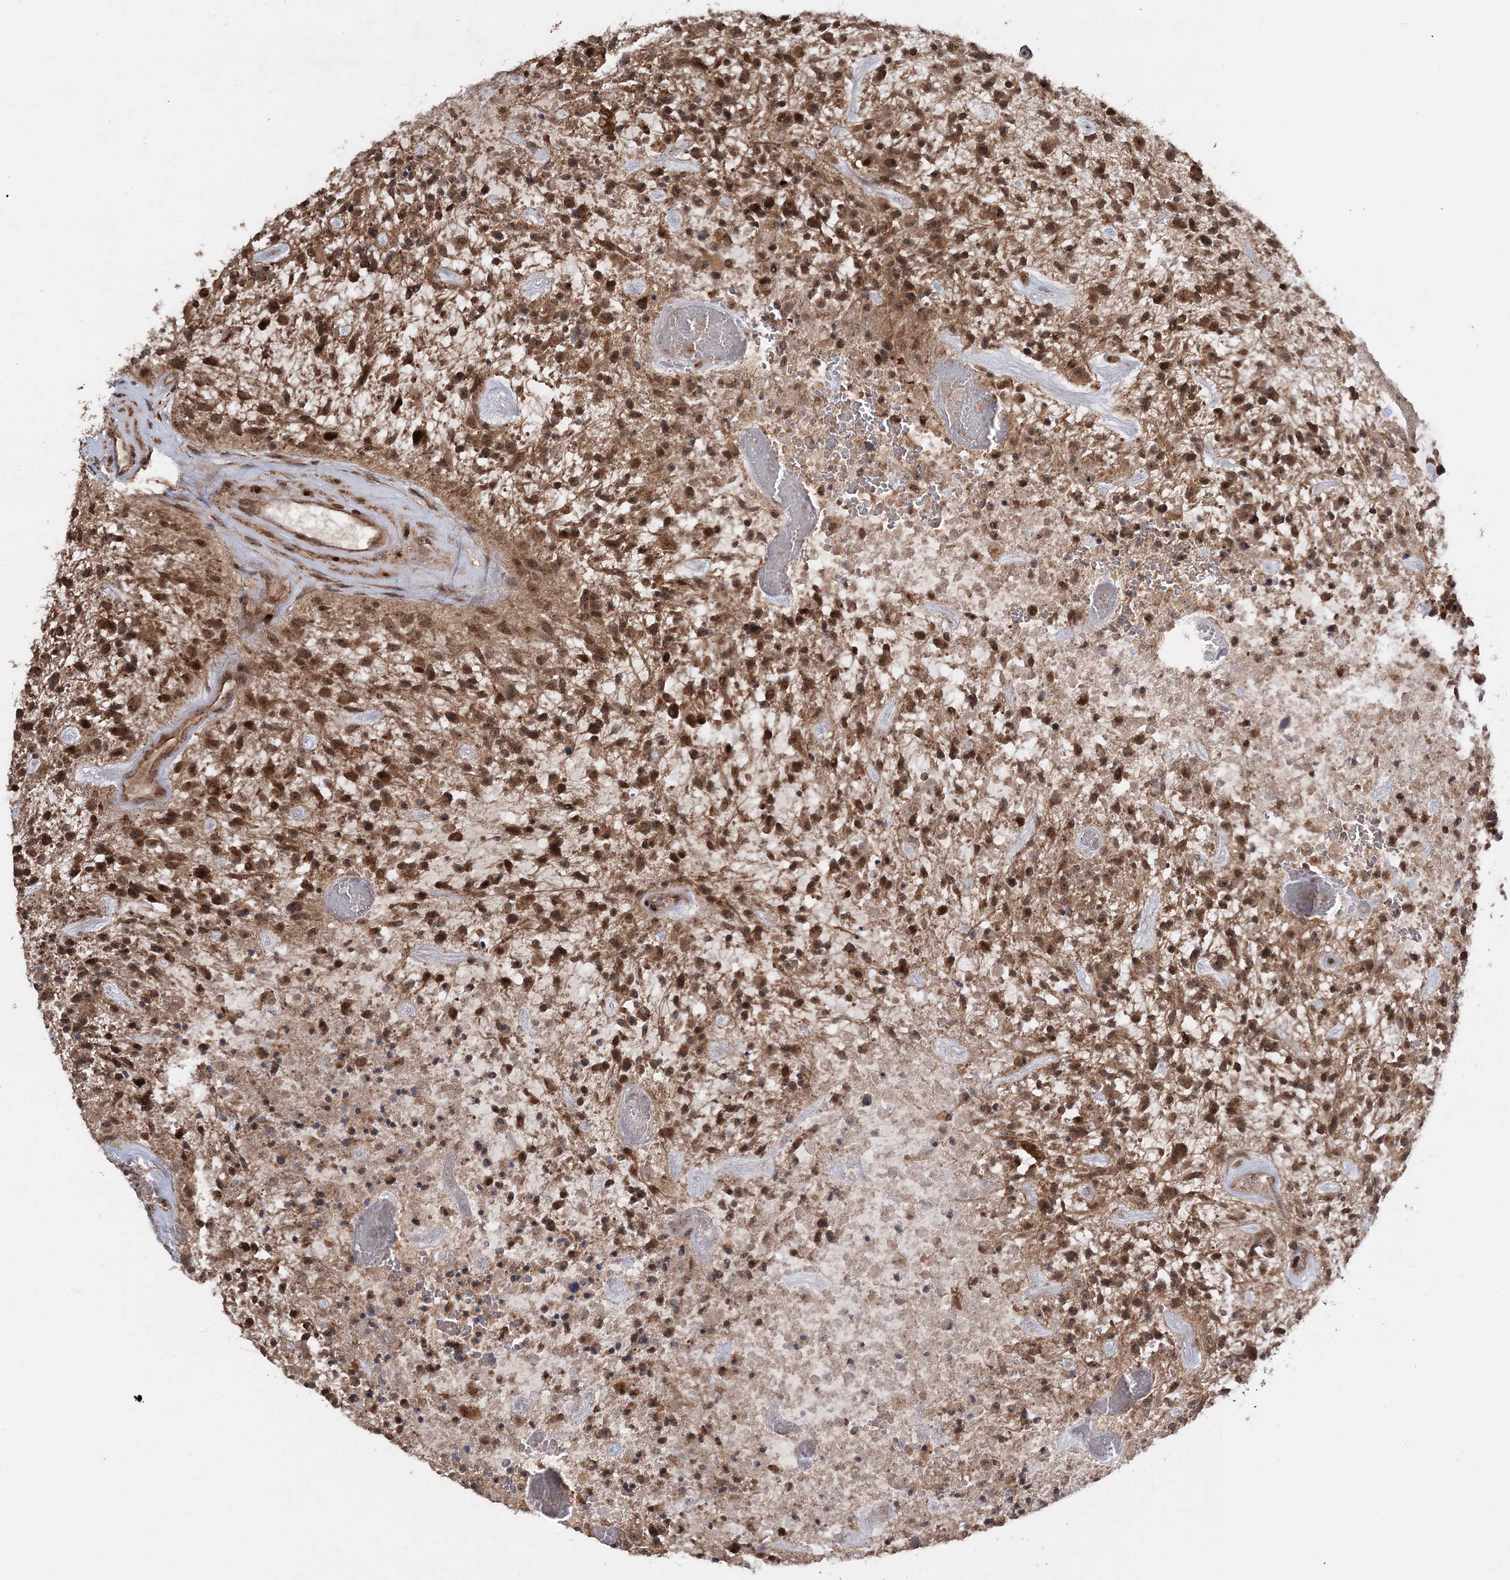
{"staining": {"intensity": "moderate", "quantity": ">75%", "location": "cytoplasmic/membranous,nuclear"}, "tissue": "glioma", "cell_type": "Tumor cells", "image_type": "cancer", "snomed": [{"axis": "morphology", "description": "Glioma, malignant, High grade"}, {"axis": "topography", "description": "Brain"}], "caption": "Glioma tissue shows moderate cytoplasmic/membranous and nuclear positivity in approximately >75% of tumor cells", "gene": "KIF4A", "patient": {"sex": "male", "age": 47}}